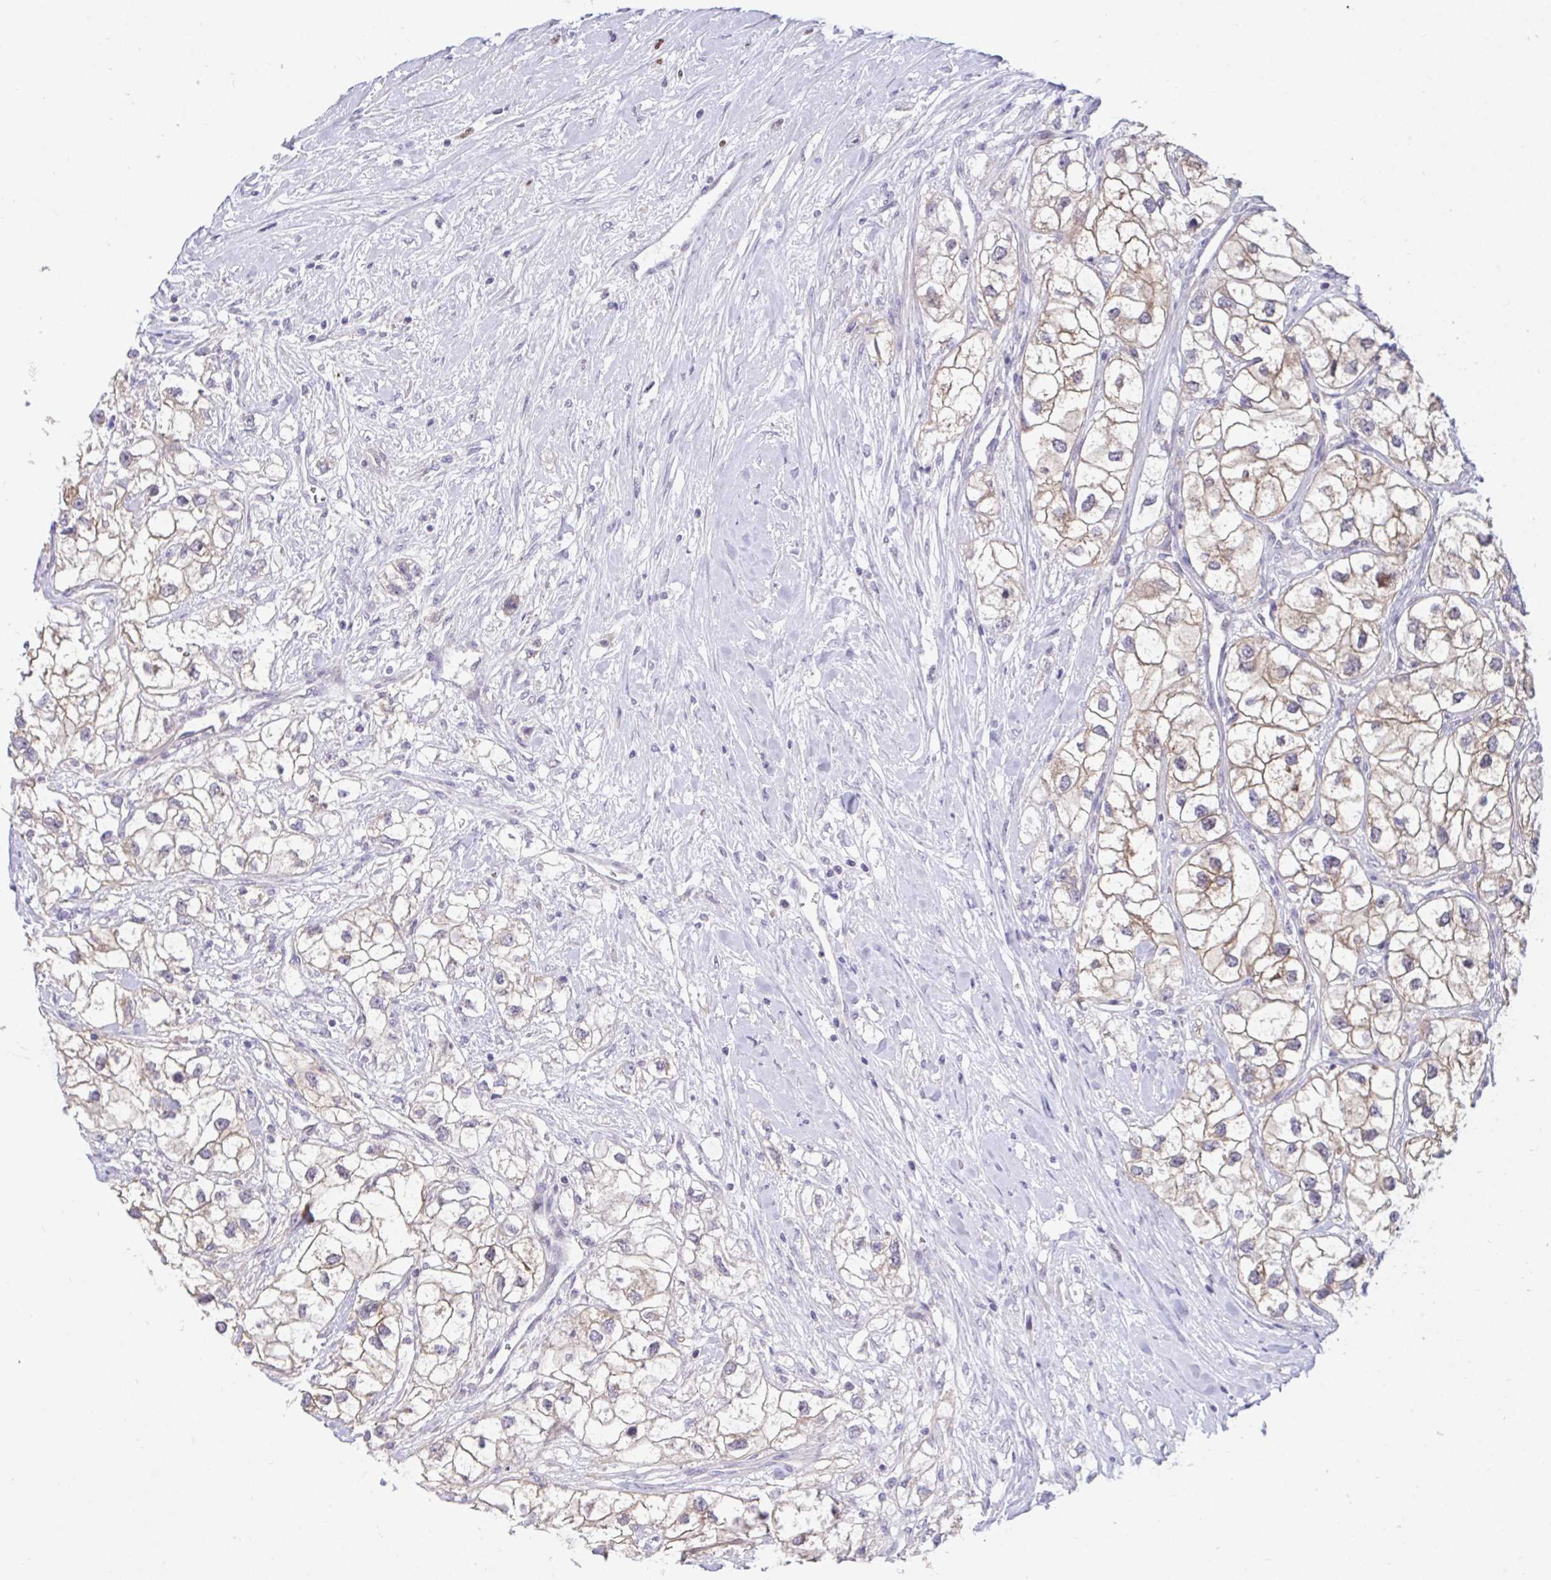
{"staining": {"intensity": "weak", "quantity": ">75%", "location": "cytoplasmic/membranous"}, "tissue": "renal cancer", "cell_type": "Tumor cells", "image_type": "cancer", "snomed": [{"axis": "morphology", "description": "Adenocarcinoma, NOS"}, {"axis": "topography", "description": "Kidney"}], "caption": "Tumor cells display weak cytoplasmic/membranous staining in approximately >75% of cells in renal cancer. (IHC, brightfield microscopy, high magnification).", "gene": "EPOP", "patient": {"sex": "male", "age": 59}}